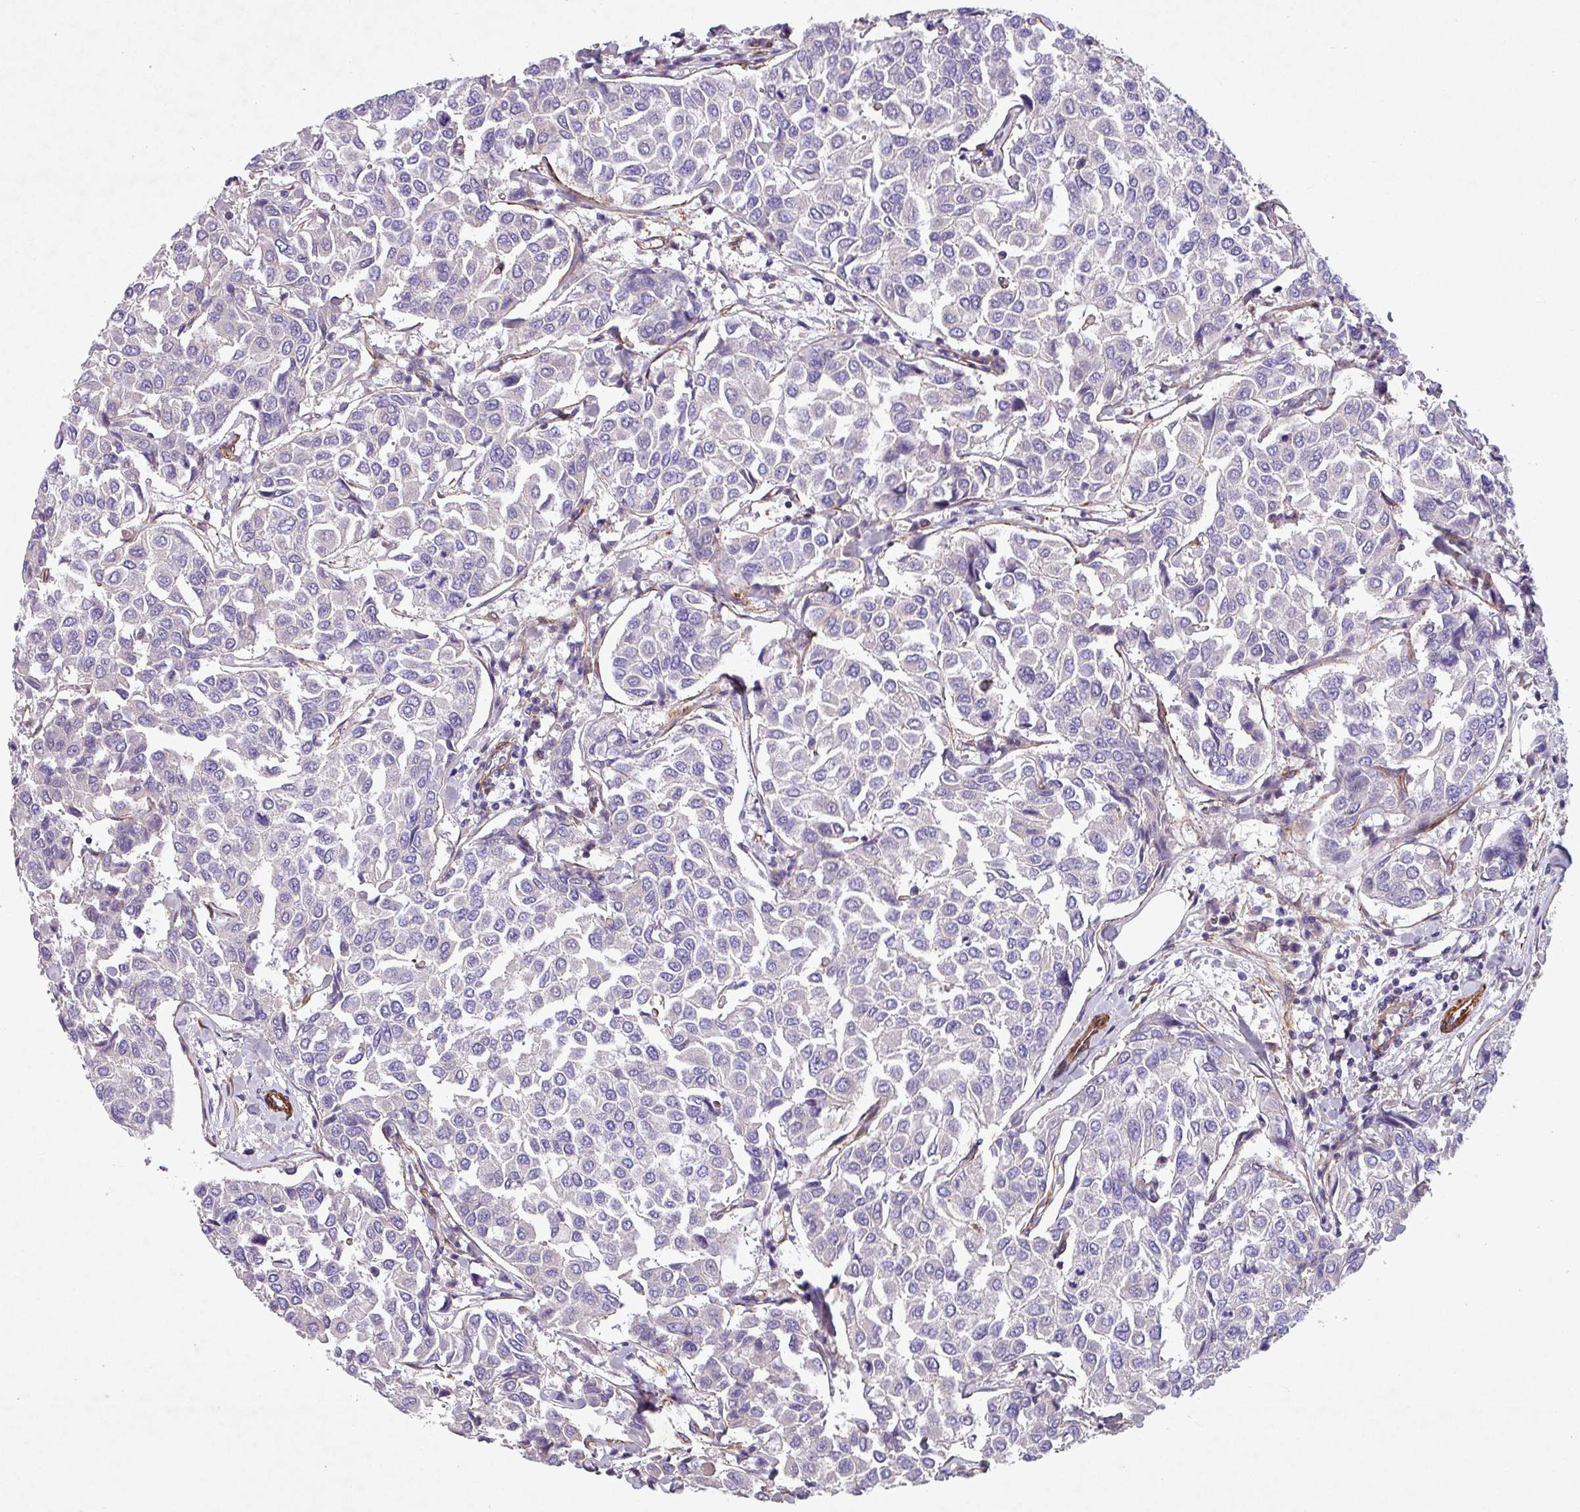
{"staining": {"intensity": "negative", "quantity": "none", "location": "none"}, "tissue": "breast cancer", "cell_type": "Tumor cells", "image_type": "cancer", "snomed": [{"axis": "morphology", "description": "Duct carcinoma"}, {"axis": "topography", "description": "Breast"}], "caption": "Immunohistochemistry (IHC) of human breast cancer (infiltrating ductal carcinoma) displays no expression in tumor cells.", "gene": "ATP2C2", "patient": {"sex": "female", "age": 55}}